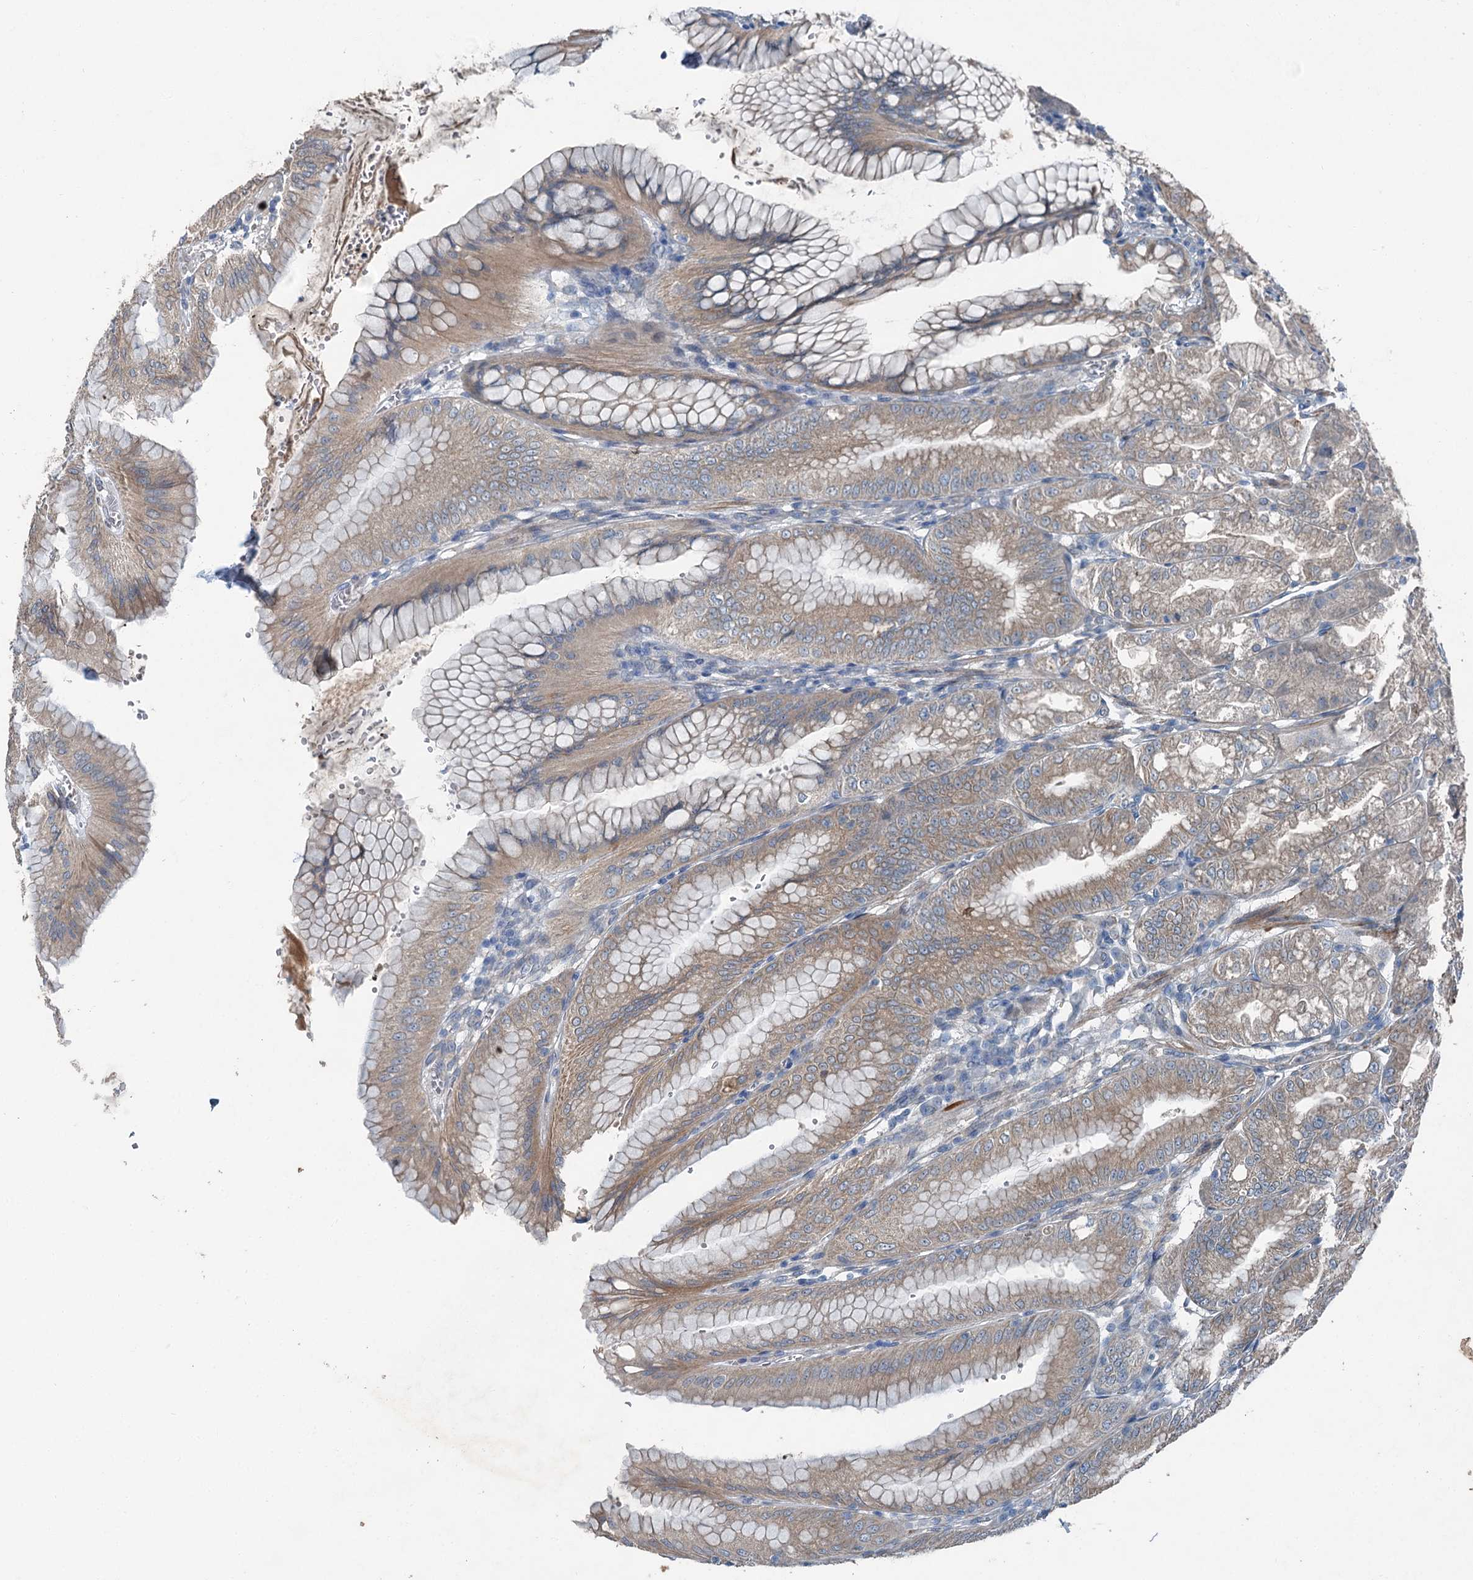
{"staining": {"intensity": "weak", "quantity": "25%-75%", "location": "cytoplasmic/membranous"}, "tissue": "stomach", "cell_type": "Glandular cells", "image_type": "normal", "snomed": [{"axis": "morphology", "description": "Normal tissue, NOS"}, {"axis": "topography", "description": "Stomach, lower"}], "caption": "Glandular cells display weak cytoplasmic/membranous staining in about 25%-75% of cells in normal stomach.", "gene": "C6orf120", "patient": {"sex": "male", "age": 71}}